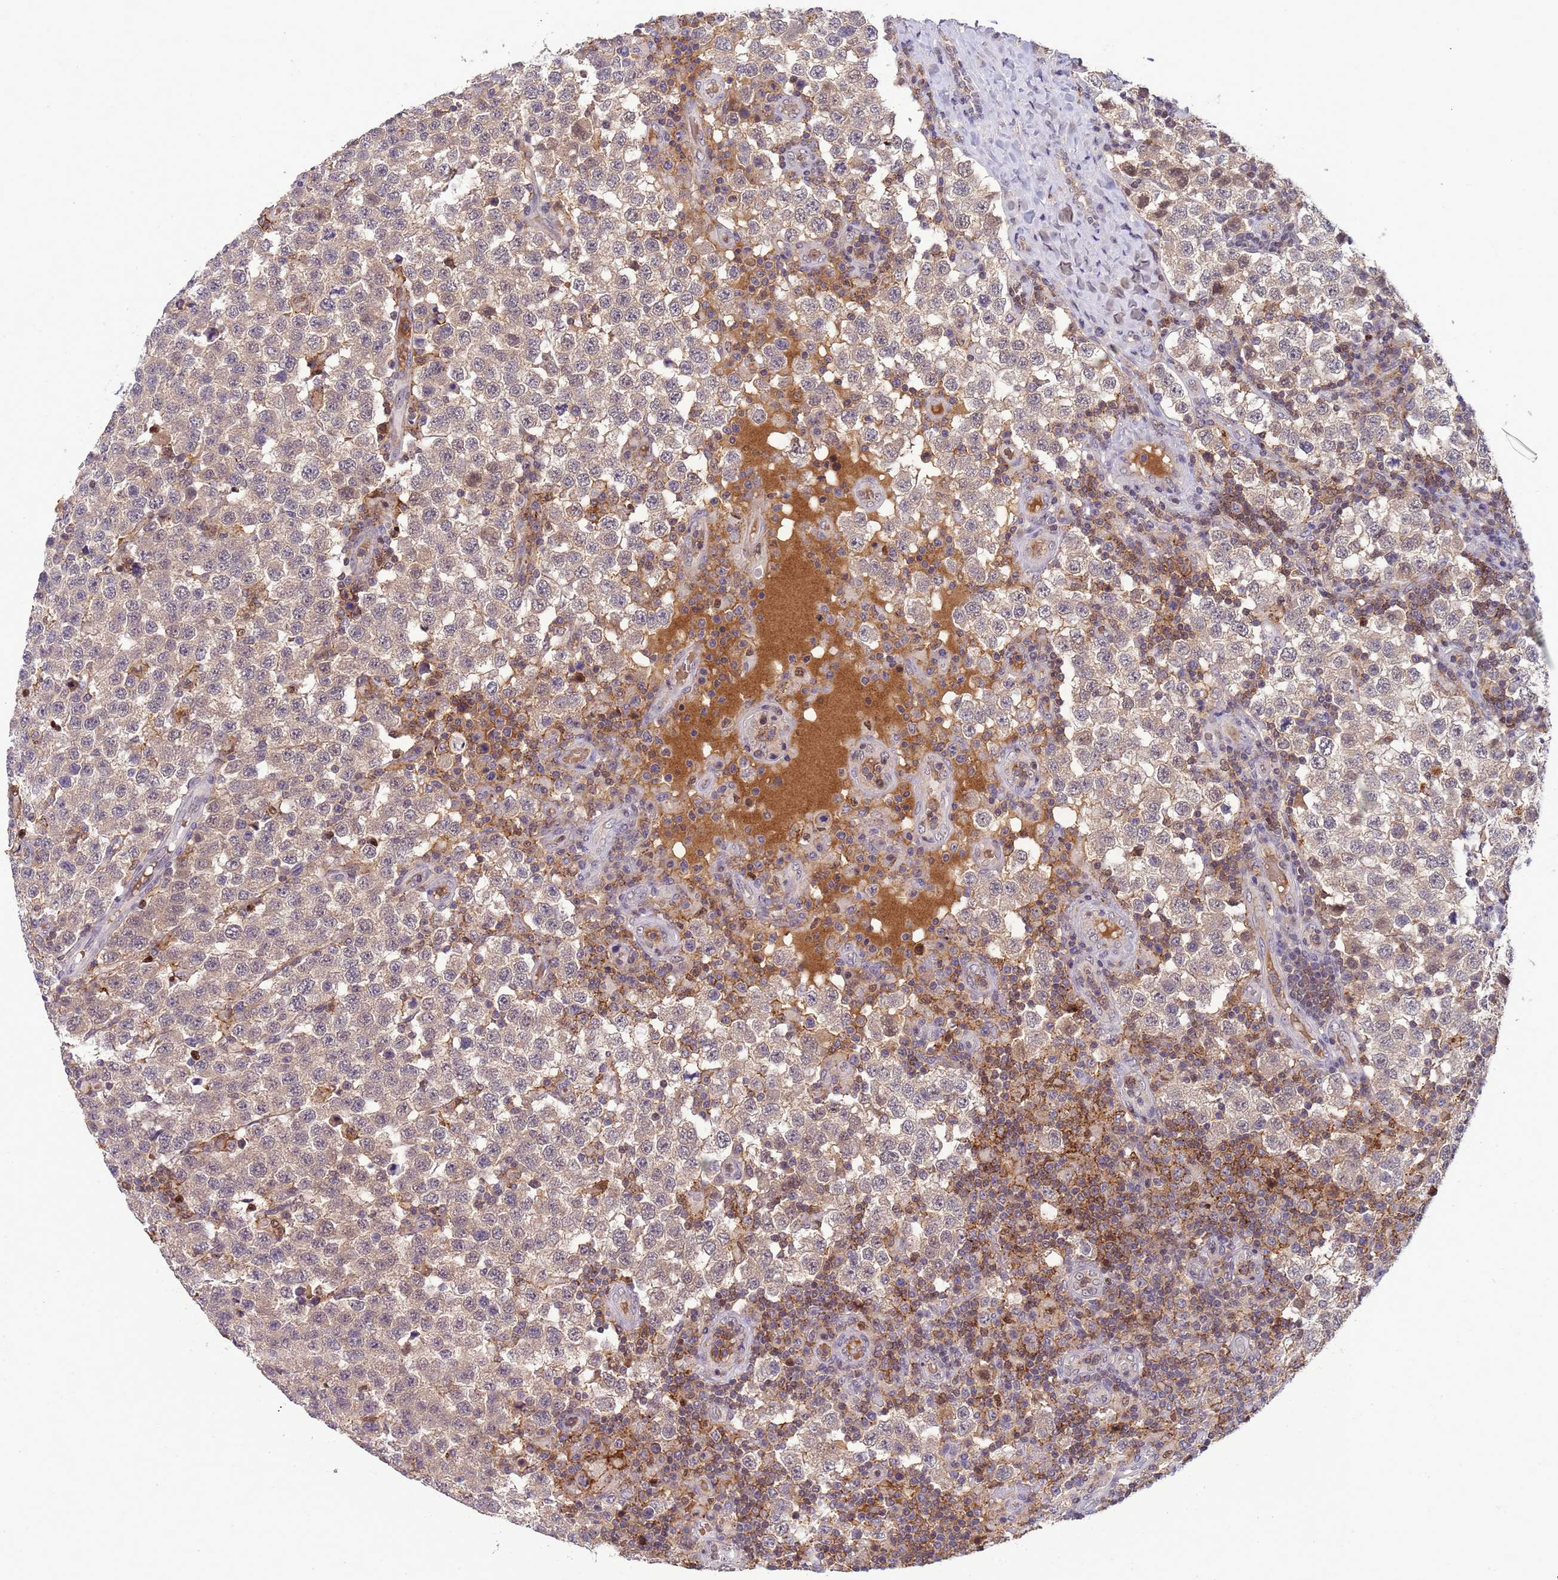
{"staining": {"intensity": "weak", "quantity": "<25%", "location": "cytoplasmic/membranous"}, "tissue": "testis cancer", "cell_type": "Tumor cells", "image_type": "cancer", "snomed": [{"axis": "morphology", "description": "Seminoma, NOS"}, {"axis": "topography", "description": "Testis"}], "caption": "Immunohistochemistry micrograph of testis seminoma stained for a protein (brown), which demonstrates no positivity in tumor cells. The staining is performed using DAB (3,3'-diaminobenzidine) brown chromogen with nuclei counter-stained in using hematoxylin.", "gene": "CD53", "patient": {"sex": "male", "age": 34}}